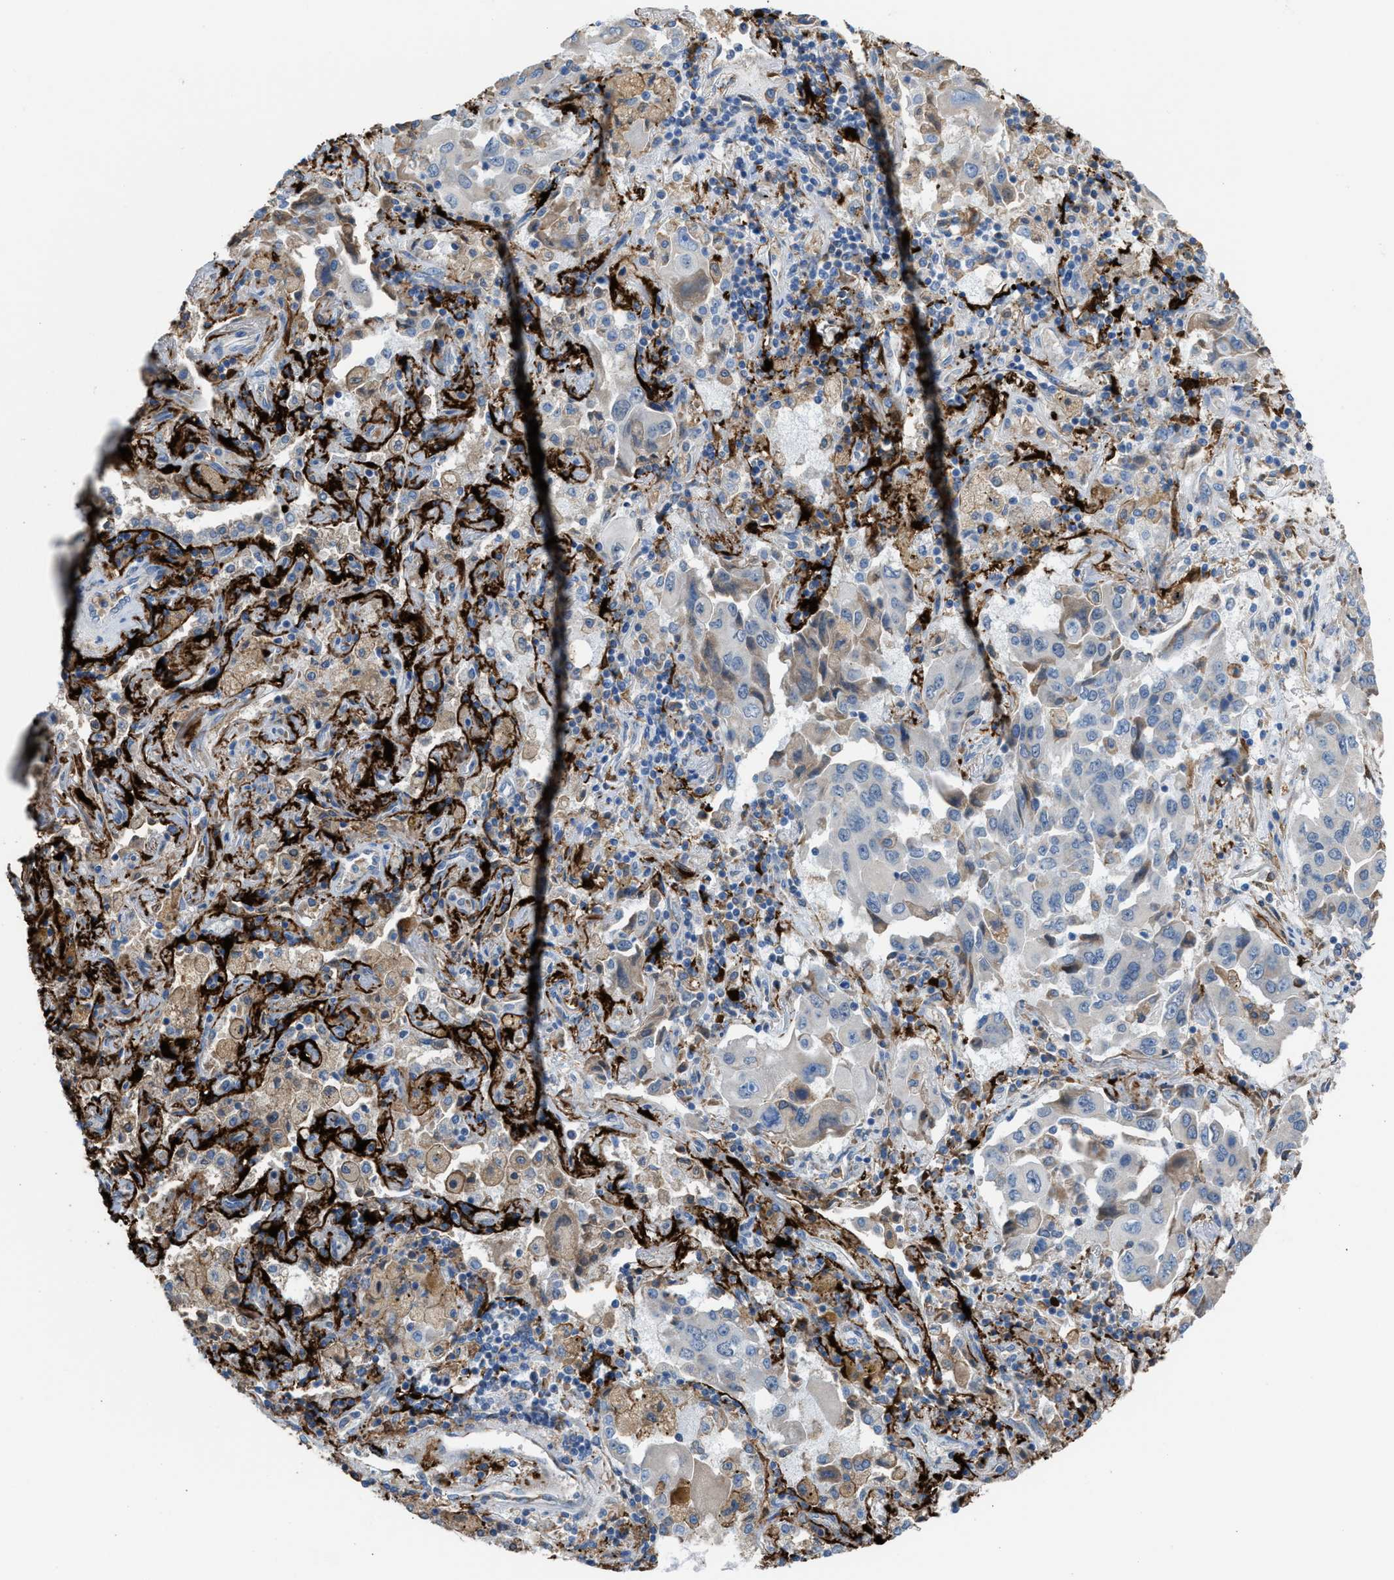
{"staining": {"intensity": "negative", "quantity": "none", "location": "none"}, "tissue": "lung cancer", "cell_type": "Tumor cells", "image_type": "cancer", "snomed": [{"axis": "morphology", "description": "Adenocarcinoma, NOS"}, {"axis": "topography", "description": "Lung"}], "caption": "This histopathology image is of lung adenocarcinoma stained with IHC to label a protein in brown with the nuclei are counter-stained blue. There is no positivity in tumor cells.", "gene": "CA3", "patient": {"sex": "female", "age": 65}}